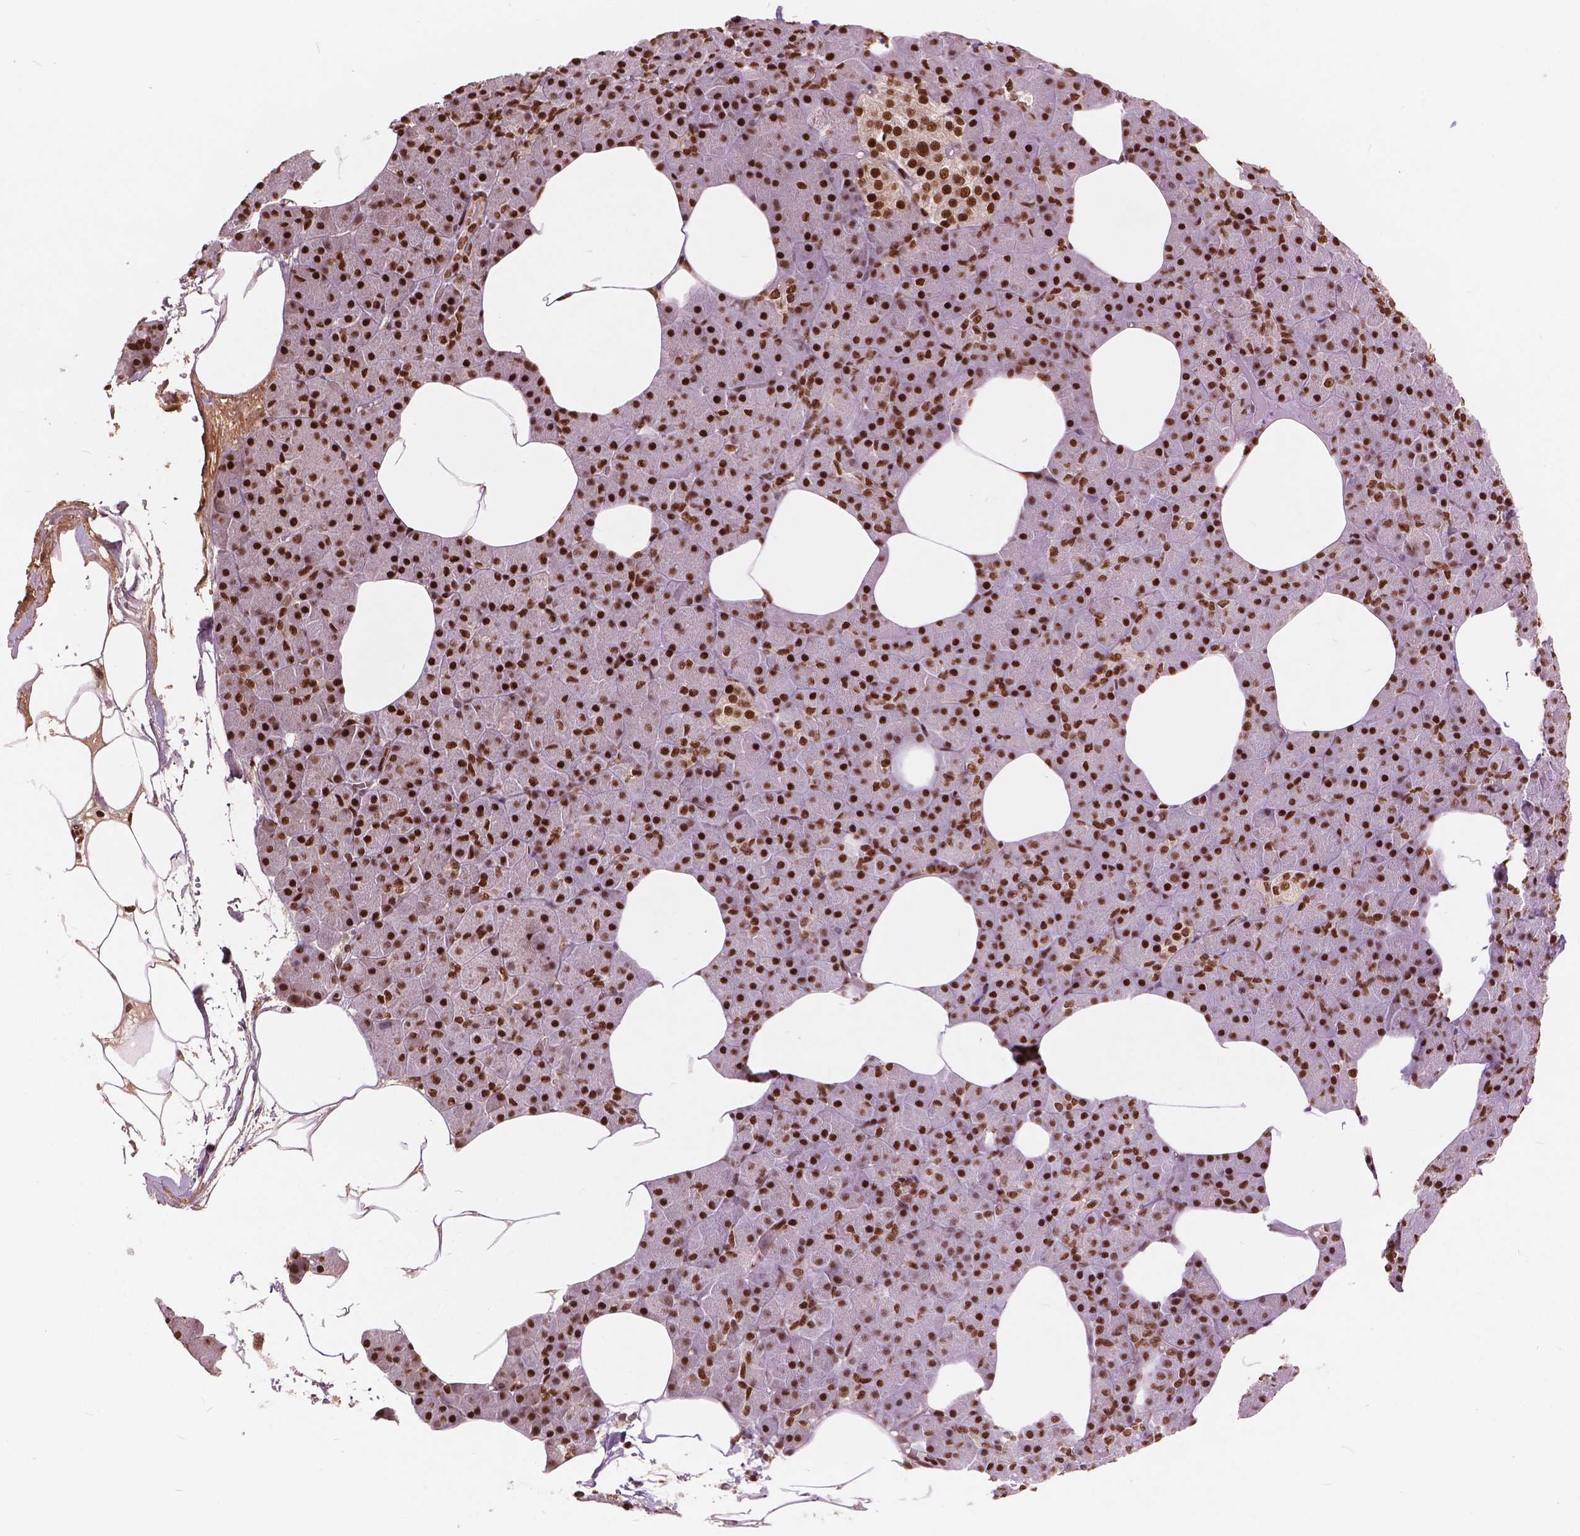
{"staining": {"intensity": "strong", "quantity": ">75%", "location": "nuclear"}, "tissue": "pancreas", "cell_type": "Exocrine glandular cells", "image_type": "normal", "snomed": [{"axis": "morphology", "description": "Normal tissue, NOS"}, {"axis": "topography", "description": "Pancreas"}], "caption": "Exocrine glandular cells exhibit high levels of strong nuclear expression in approximately >75% of cells in benign pancreas.", "gene": "ANP32A", "patient": {"sex": "female", "age": 45}}